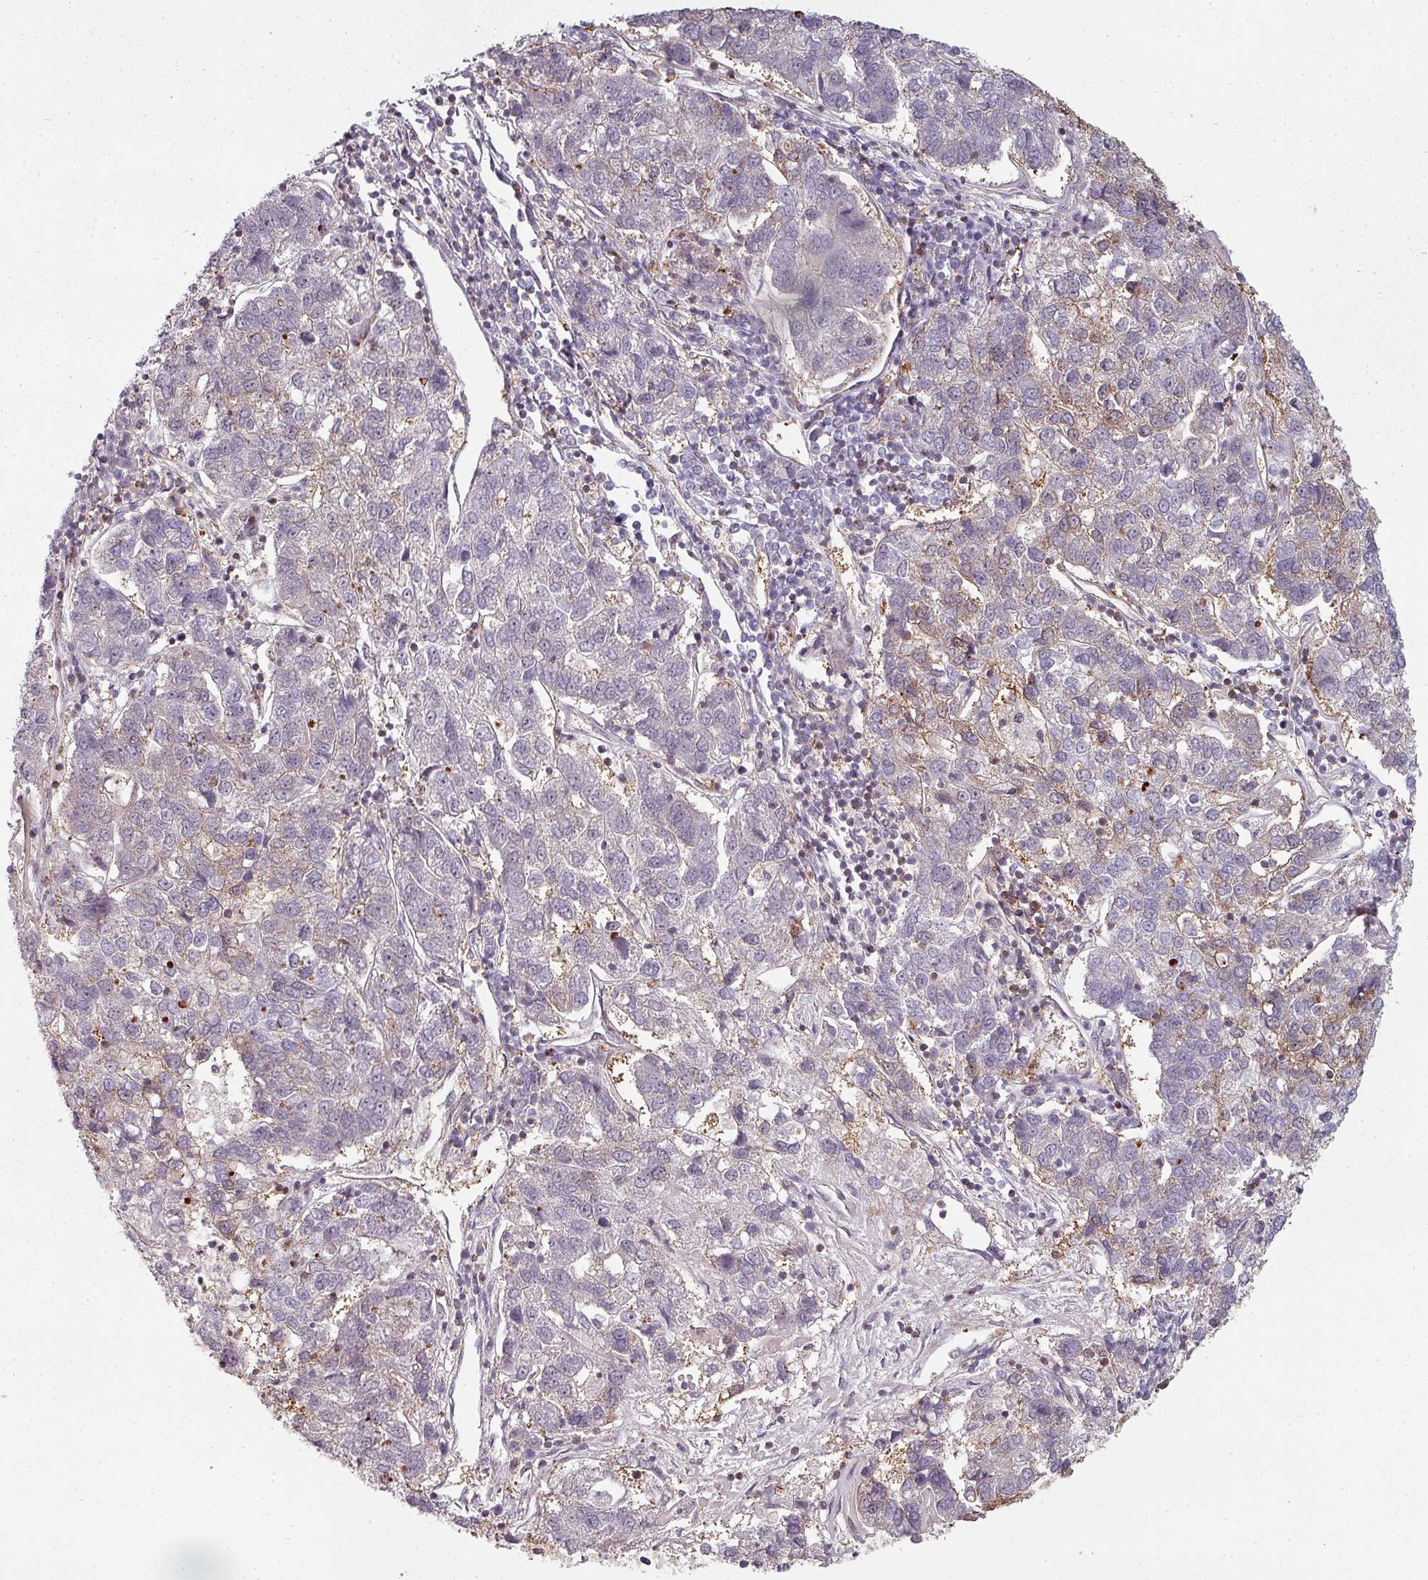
{"staining": {"intensity": "negative", "quantity": "none", "location": "none"}, "tissue": "pancreatic cancer", "cell_type": "Tumor cells", "image_type": "cancer", "snomed": [{"axis": "morphology", "description": "Adenocarcinoma, NOS"}, {"axis": "topography", "description": "Pancreas"}], "caption": "Human pancreatic cancer (adenocarcinoma) stained for a protein using immunohistochemistry (IHC) reveals no expression in tumor cells.", "gene": "CLIC1", "patient": {"sex": "female", "age": 61}}